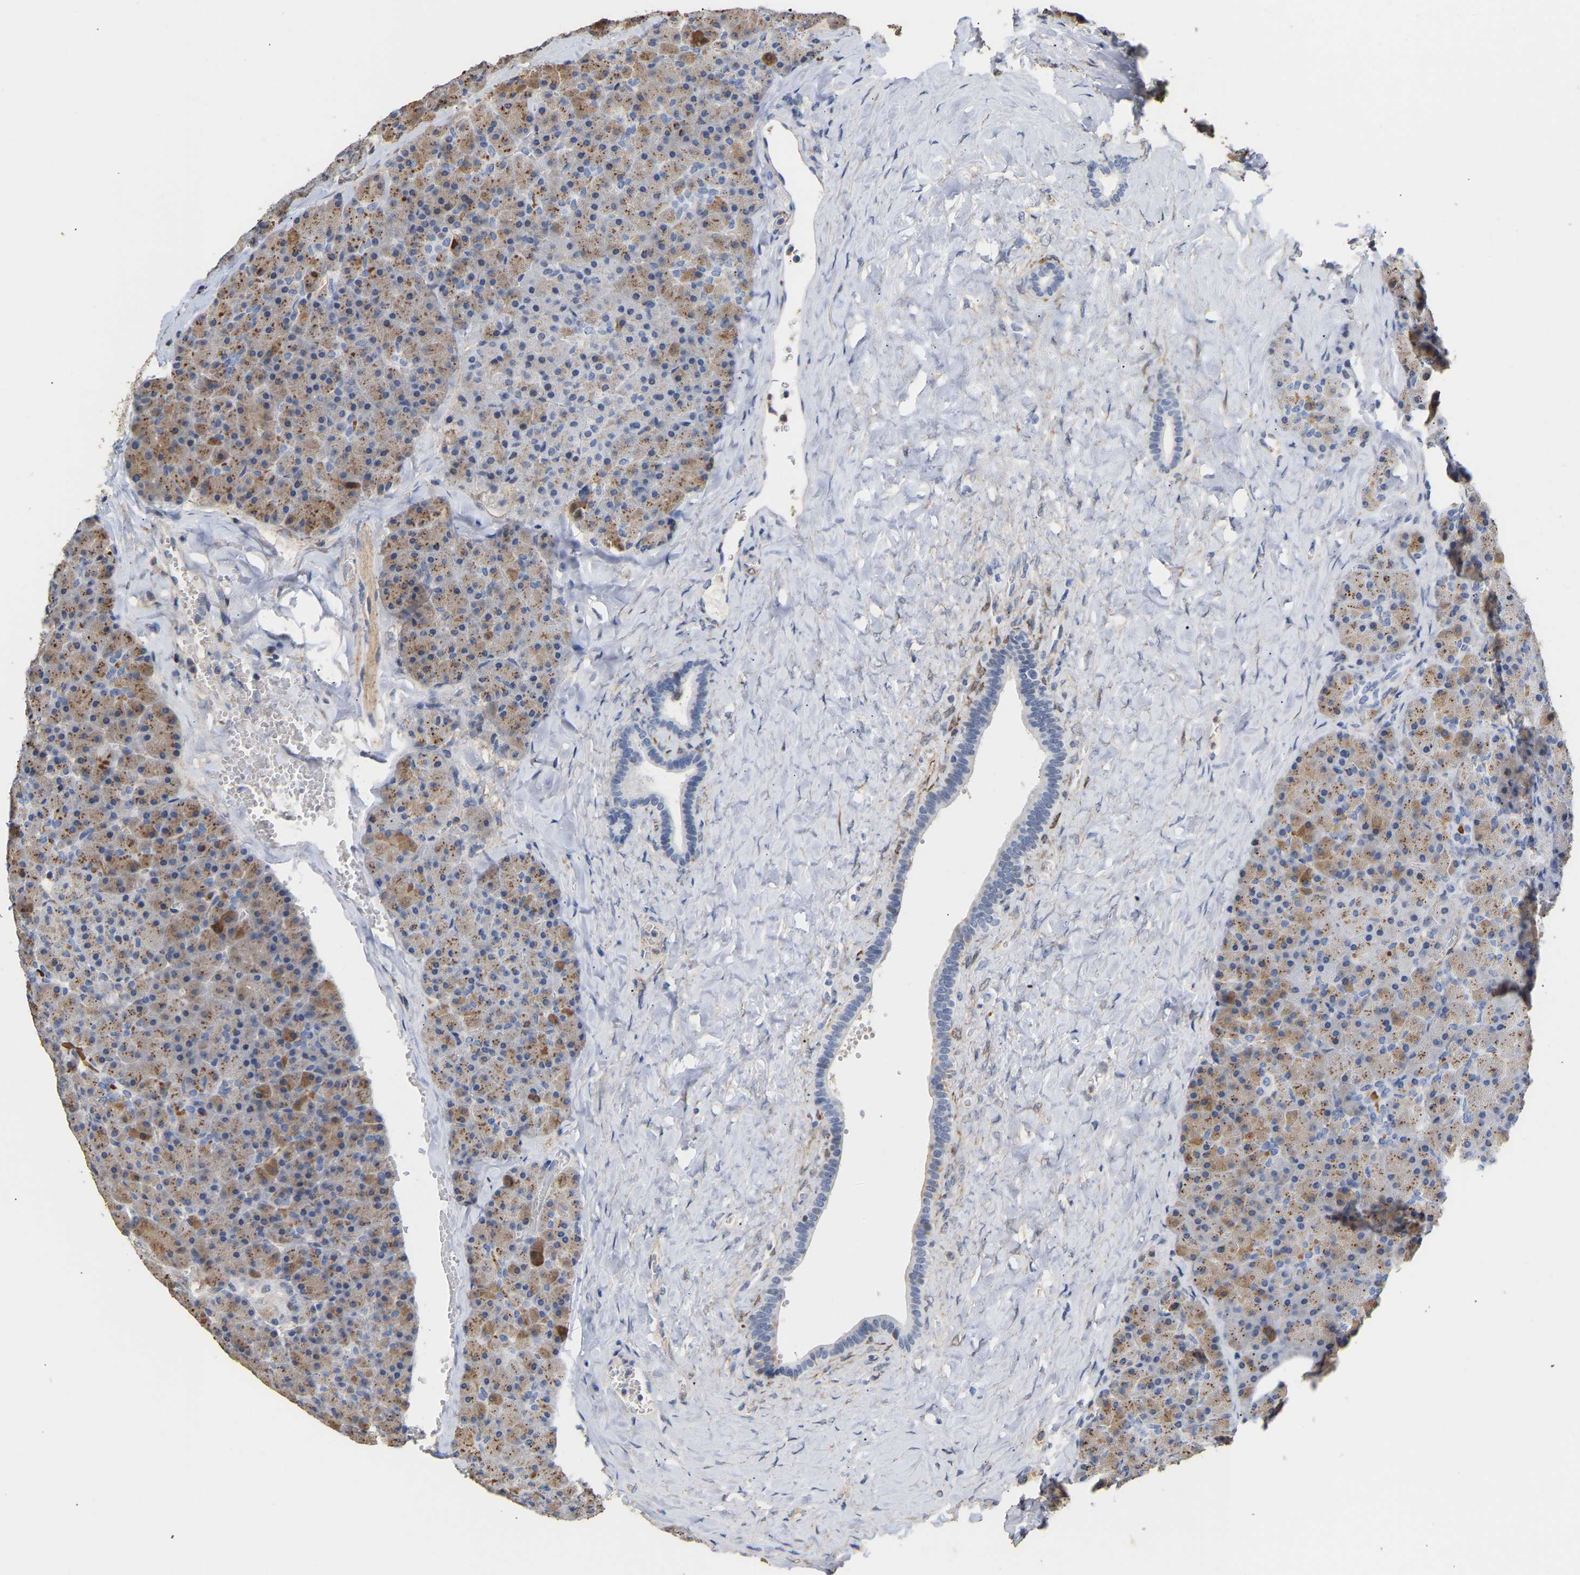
{"staining": {"intensity": "moderate", "quantity": ">75%", "location": "cytoplasmic/membranous"}, "tissue": "pancreas", "cell_type": "Exocrine glandular cells", "image_type": "normal", "snomed": [{"axis": "morphology", "description": "Normal tissue, NOS"}, {"axis": "morphology", "description": "Carcinoid, malignant, NOS"}, {"axis": "topography", "description": "Pancreas"}], "caption": "Protein staining displays moderate cytoplasmic/membranous positivity in approximately >75% of exocrine glandular cells in unremarkable pancreas. The staining is performed using DAB (3,3'-diaminobenzidine) brown chromogen to label protein expression. The nuclei are counter-stained blue using hematoxylin.", "gene": "AMPH", "patient": {"sex": "female", "age": 35}}